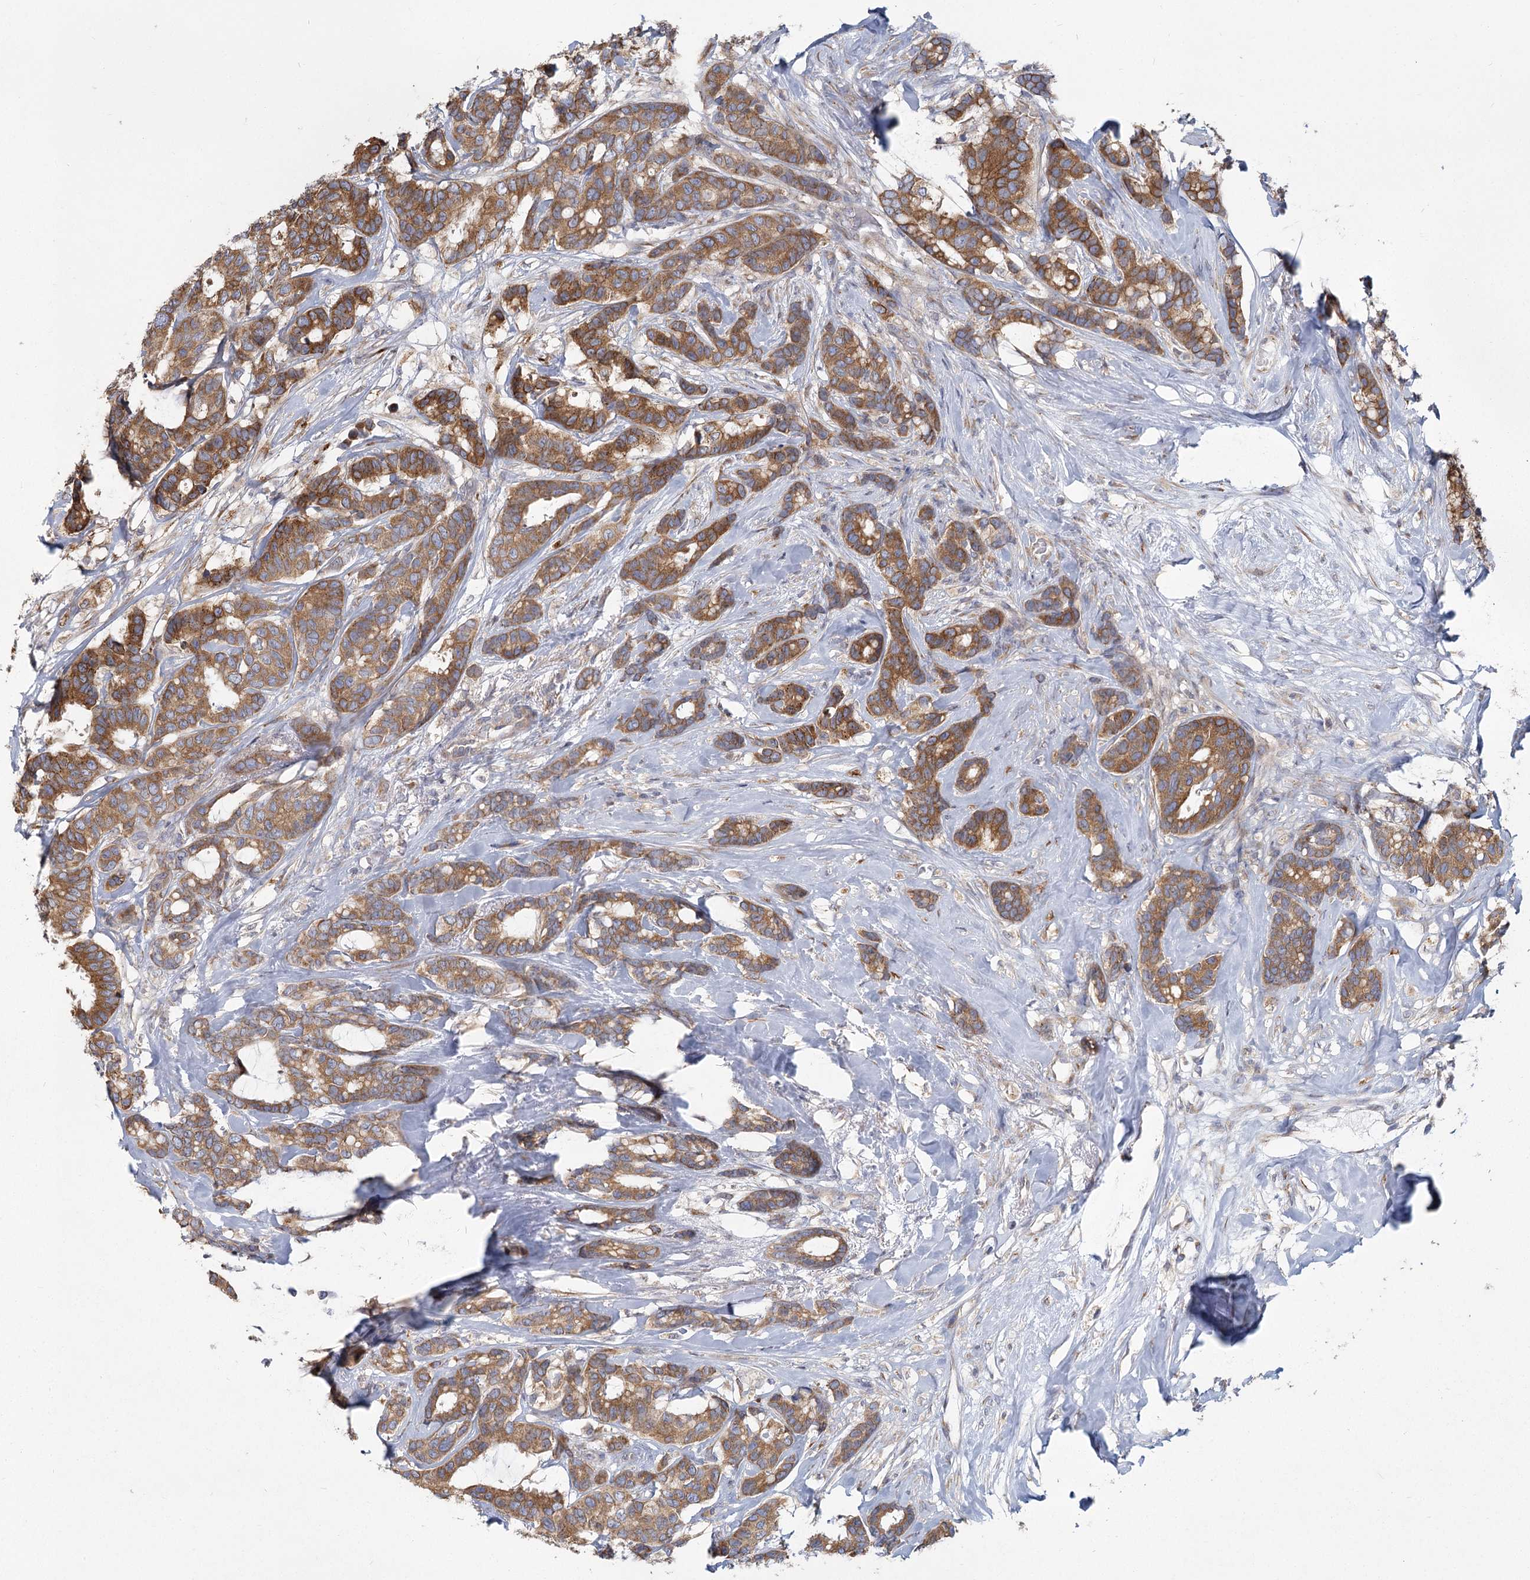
{"staining": {"intensity": "moderate", "quantity": ">75%", "location": "cytoplasmic/membranous"}, "tissue": "breast cancer", "cell_type": "Tumor cells", "image_type": "cancer", "snomed": [{"axis": "morphology", "description": "Duct carcinoma"}, {"axis": "topography", "description": "Breast"}], "caption": "Immunohistochemistry photomicrograph of neoplastic tissue: breast infiltrating ductal carcinoma stained using immunohistochemistry (IHC) exhibits medium levels of moderate protein expression localized specifically in the cytoplasmic/membranous of tumor cells, appearing as a cytoplasmic/membranous brown color.", "gene": "CNTLN", "patient": {"sex": "female", "age": 87}}